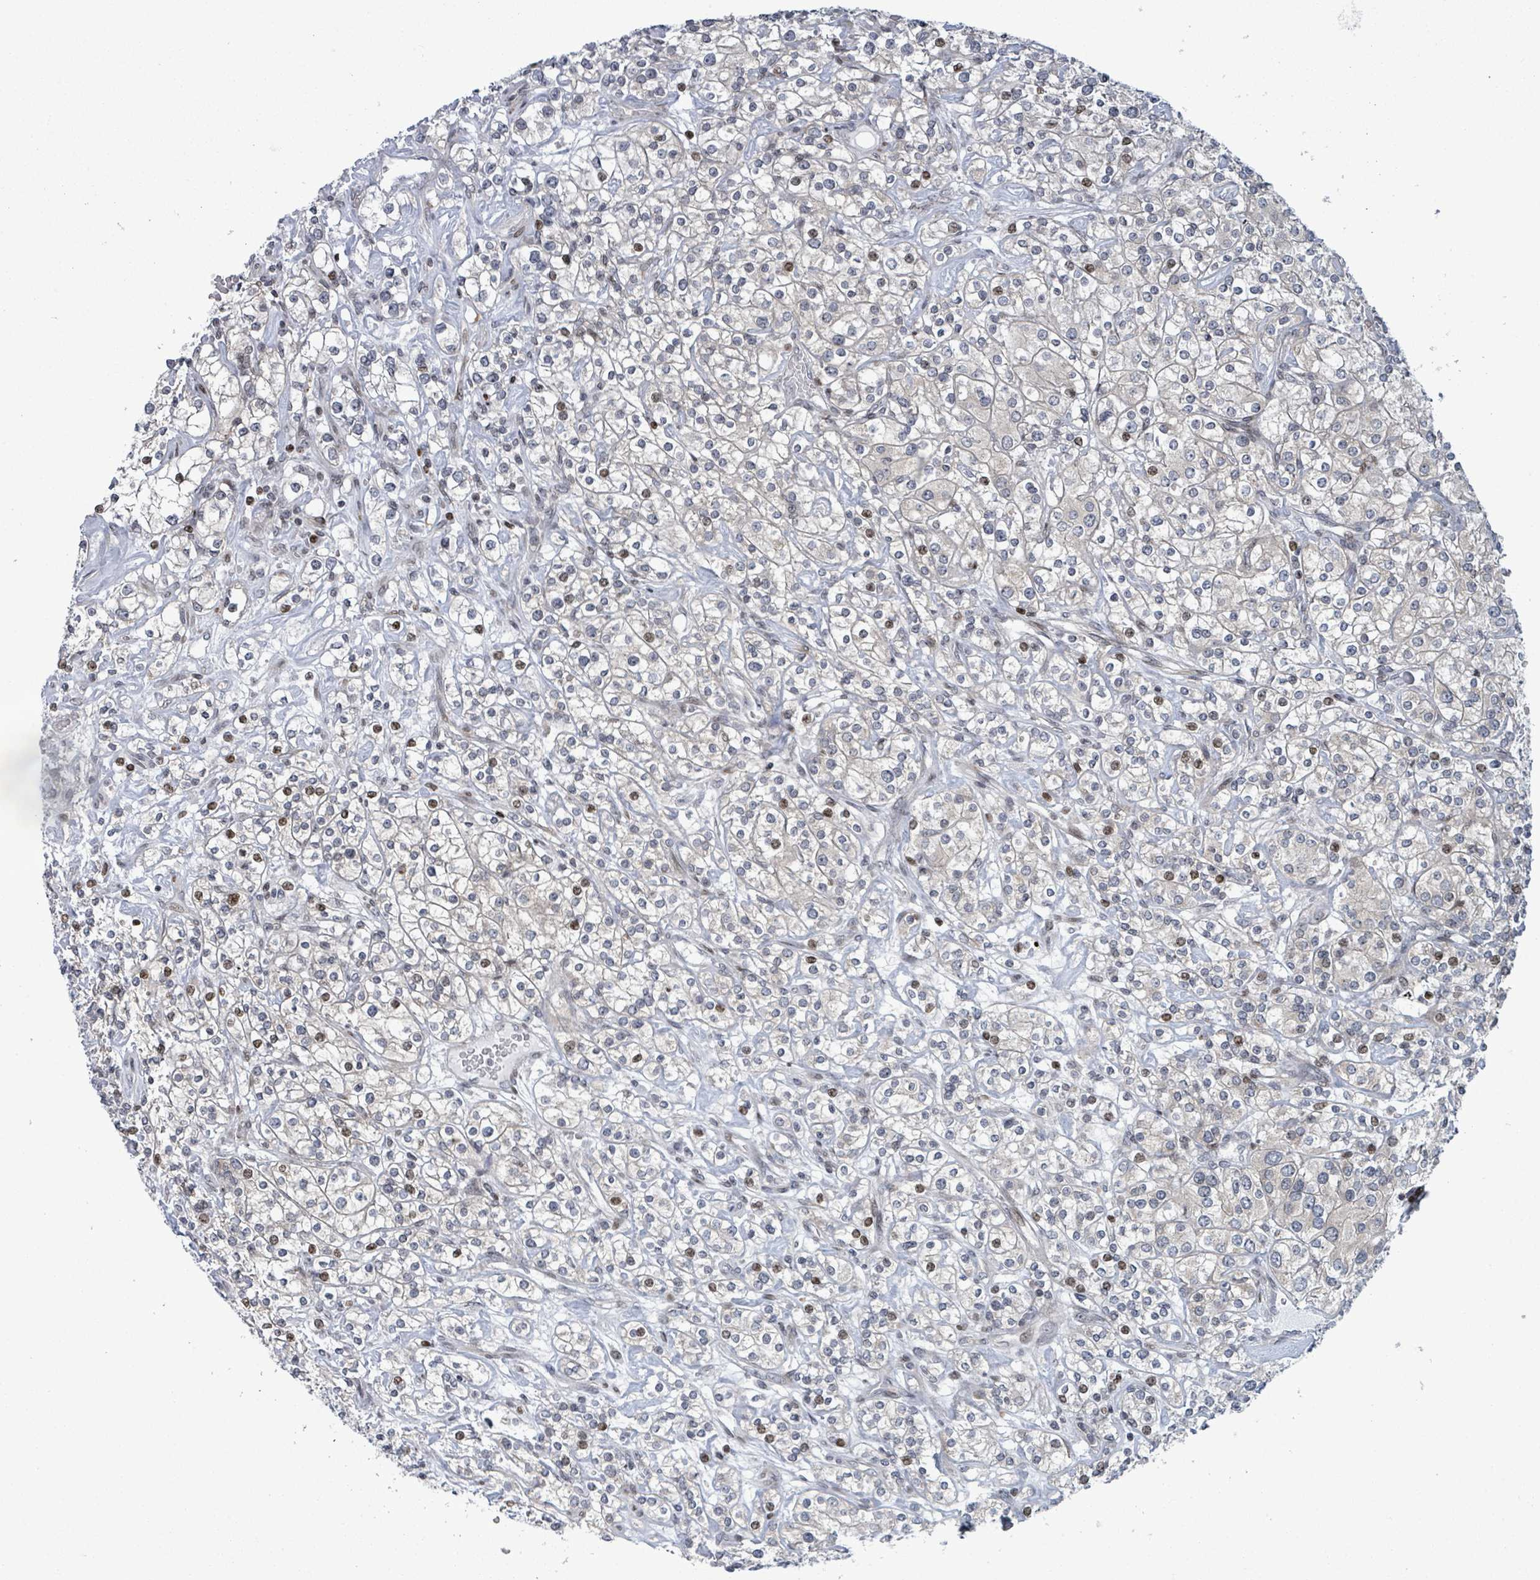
{"staining": {"intensity": "moderate", "quantity": "<25%", "location": "nuclear"}, "tissue": "renal cancer", "cell_type": "Tumor cells", "image_type": "cancer", "snomed": [{"axis": "morphology", "description": "Adenocarcinoma, NOS"}, {"axis": "topography", "description": "Kidney"}], "caption": "Protein analysis of renal cancer tissue exhibits moderate nuclear expression in approximately <25% of tumor cells.", "gene": "FNDC4", "patient": {"sex": "male", "age": 77}}